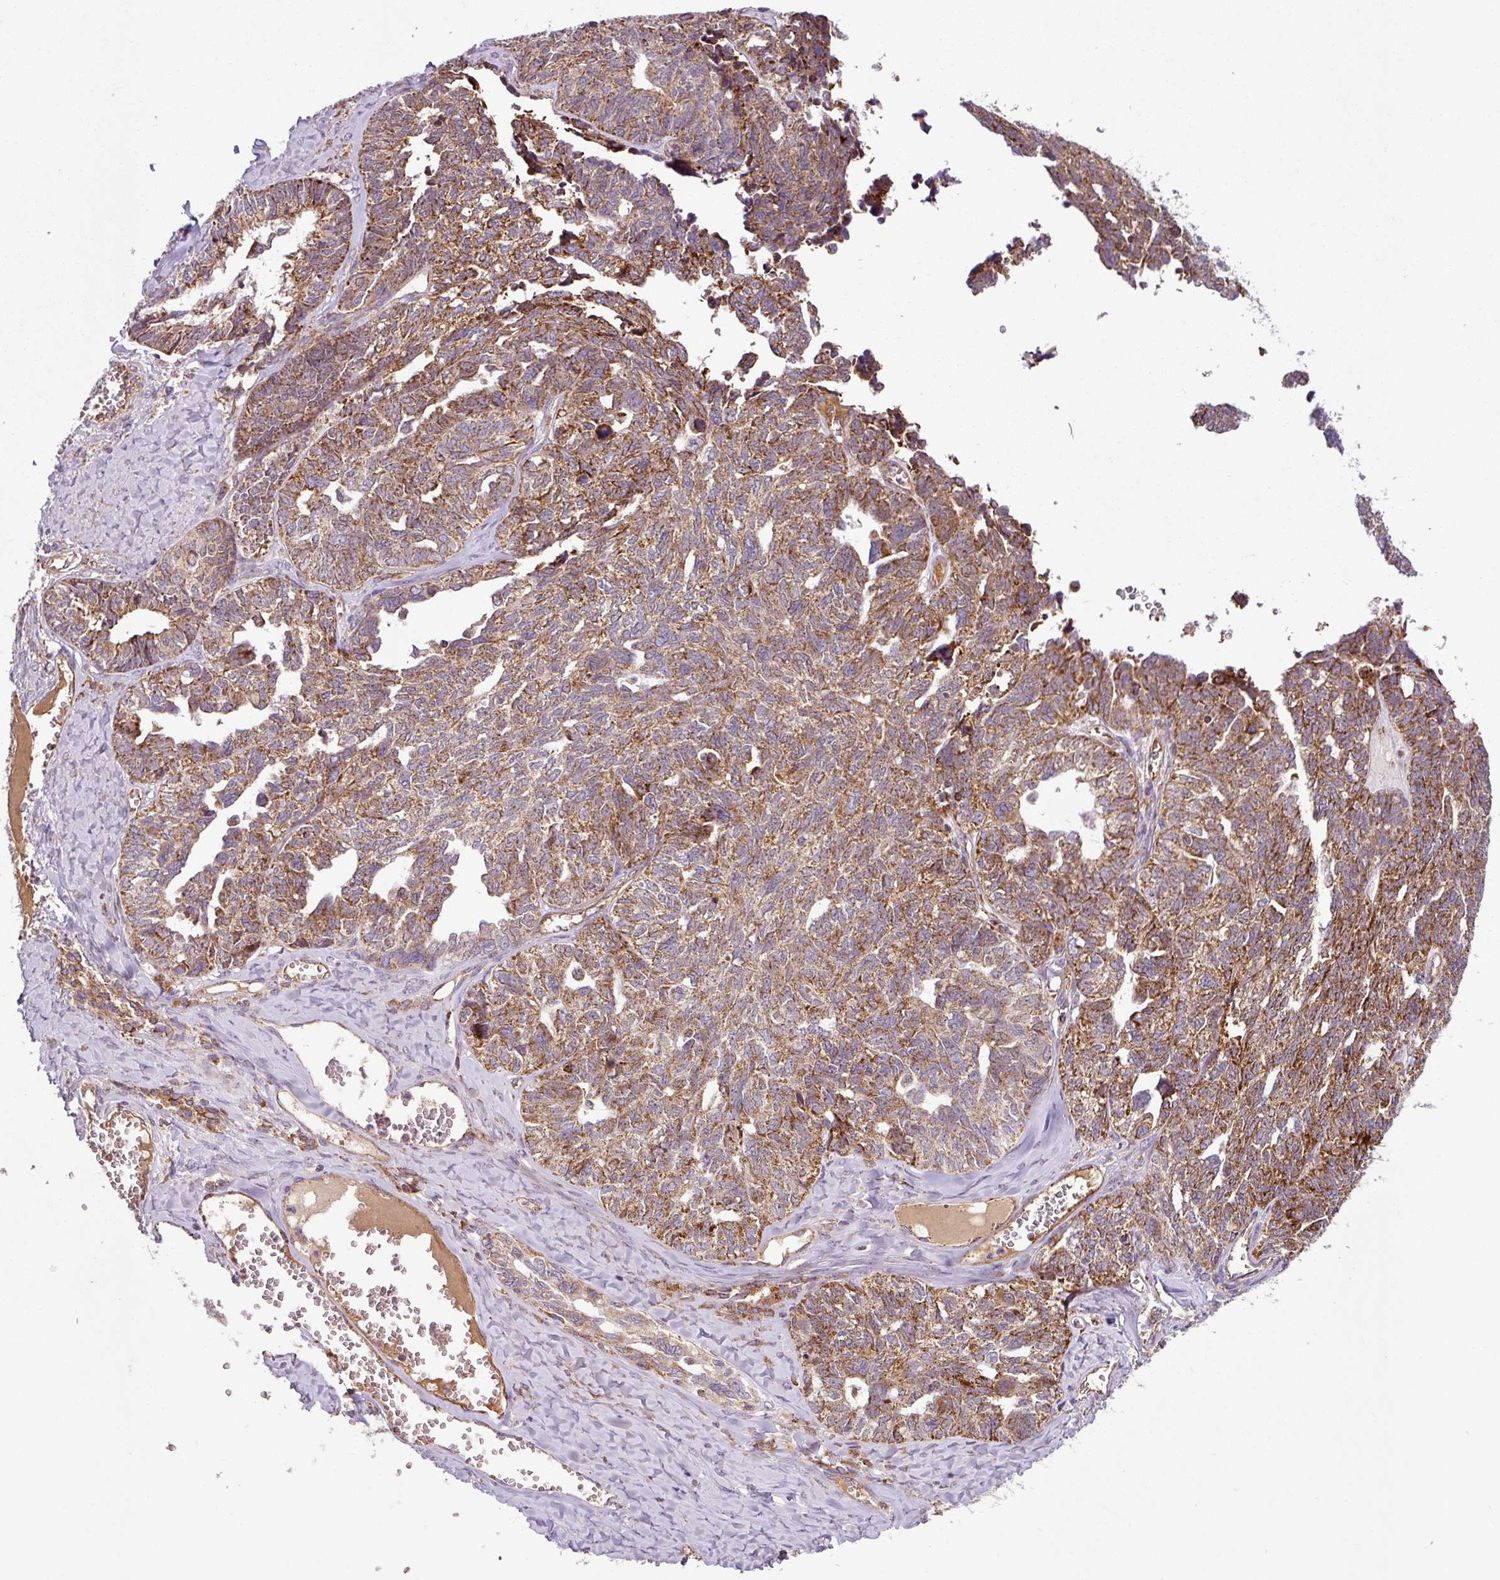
{"staining": {"intensity": "moderate", "quantity": ">75%", "location": "cytoplasmic/membranous"}, "tissue": "ovarian cancer", "cell_type": "Tumor cells", "image_type": "cancer", "snomed": [{"axis": "morphology", "description": "Cystadenocarcinoma, serous, NOS"}, {"axis": "topography", "description": "Ovary"}], "caption": "Immunohistochemical staining of ovarian cancer reveals moderate cytoplasmic/membranous protein positivity in approximately >75% of tumor cells.", "gene": "PRELID3B", "patient": {"sex": "female", "age": 79}}